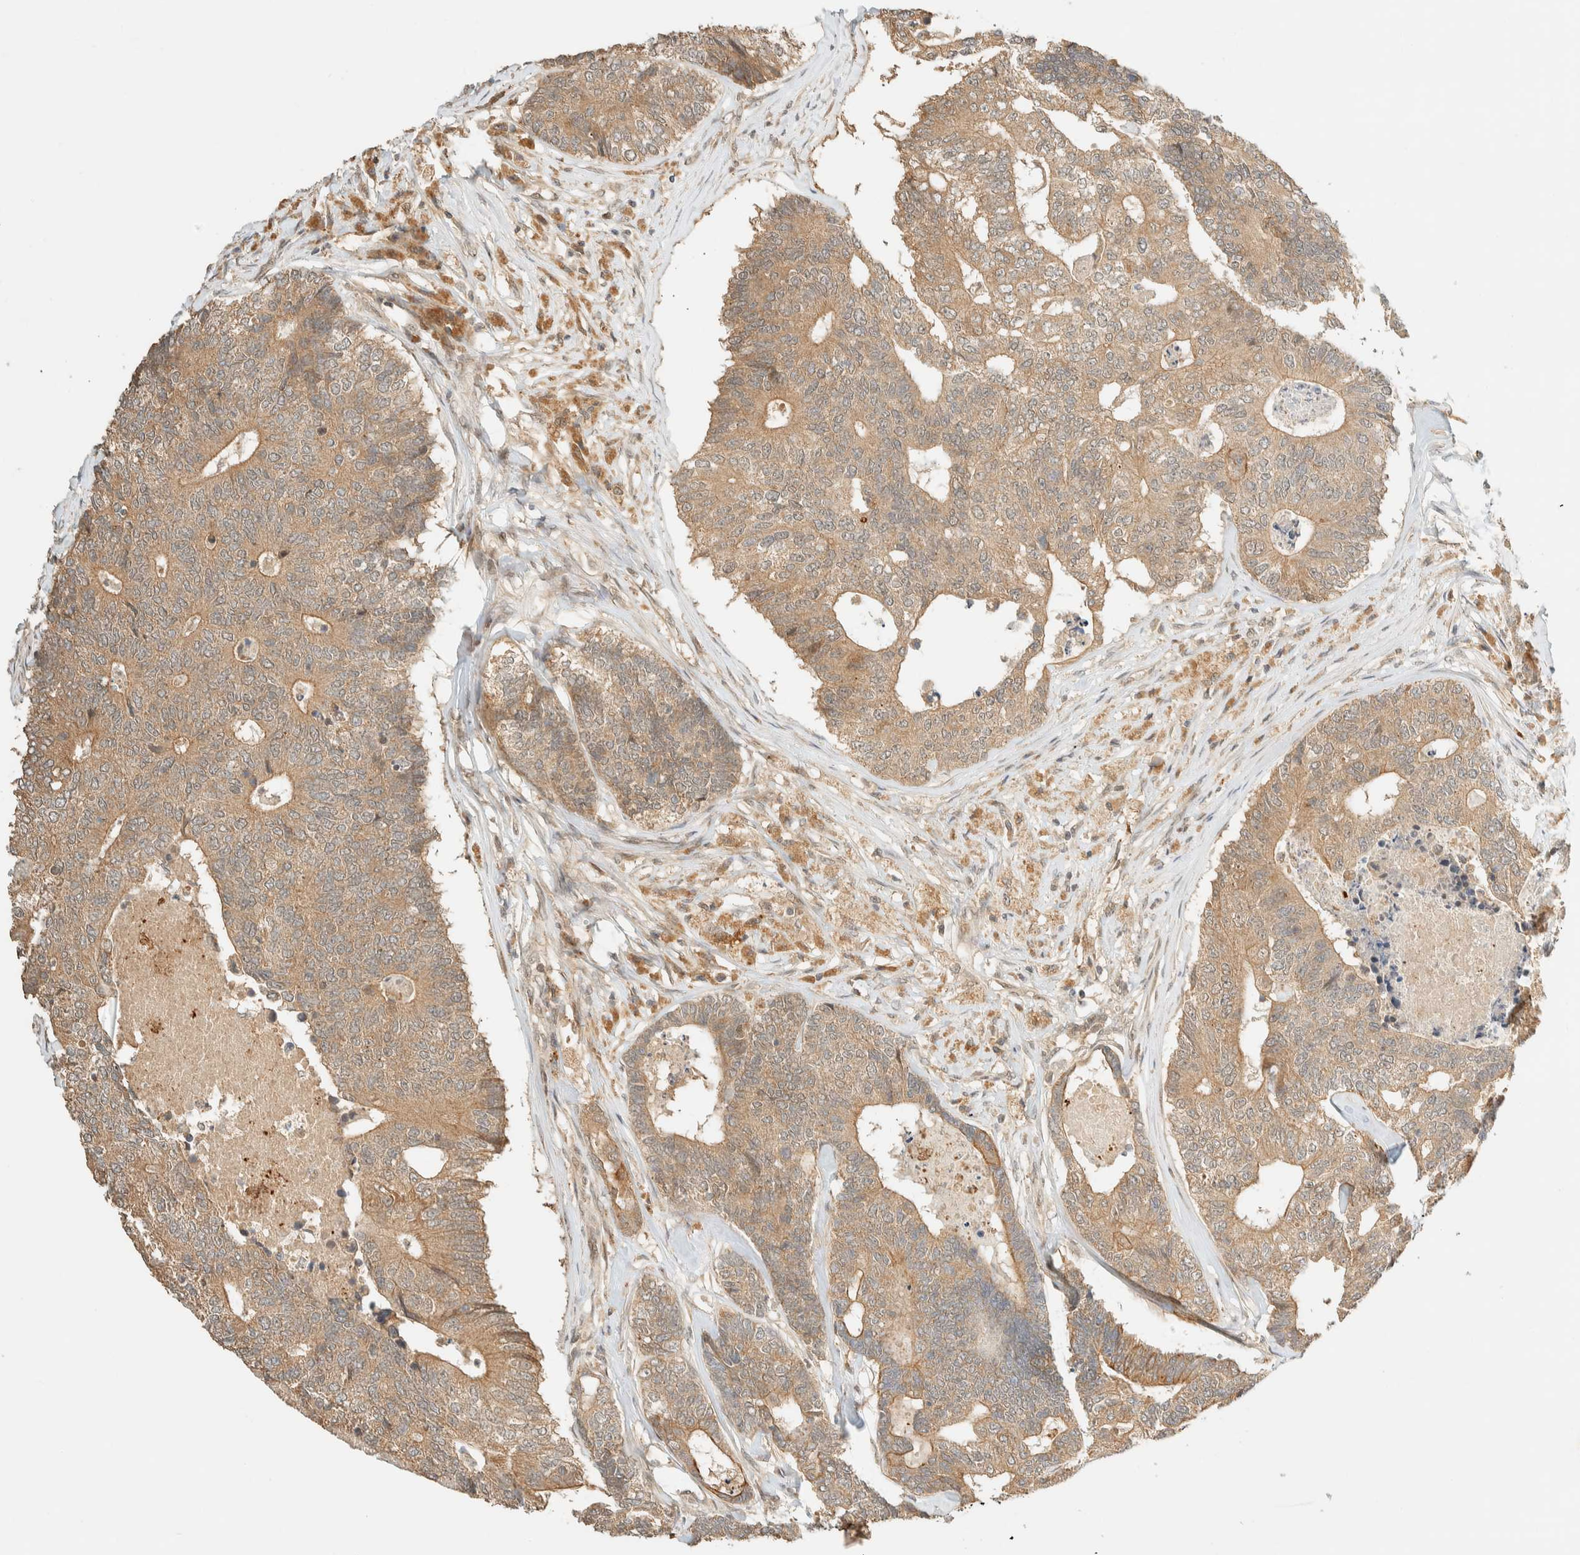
{"staining": {"intensity": "weak", "quantity": ">75%", "location": "cytoplasmic/membranous"}, "tissue": "colorectal cancer", "cell_type": "Tumor cells", "image_type": "cancer", "snomed": [{"axis": "morphology", "description": "Adenocarcinoma, NOS"}, {"axis": "topography", "description": "Colon"}], "caption": "Immunohistochemistry of human colorectal cancer (adenocarcinoma) shows low levels of weak cytoplasmic/membranous positivity in approximately >75% of tumor cells. (IHC, brightfield microscopy, high magnification).", "gene": "ZBTB34", "patient": {"sex": "female", "age": 67}}